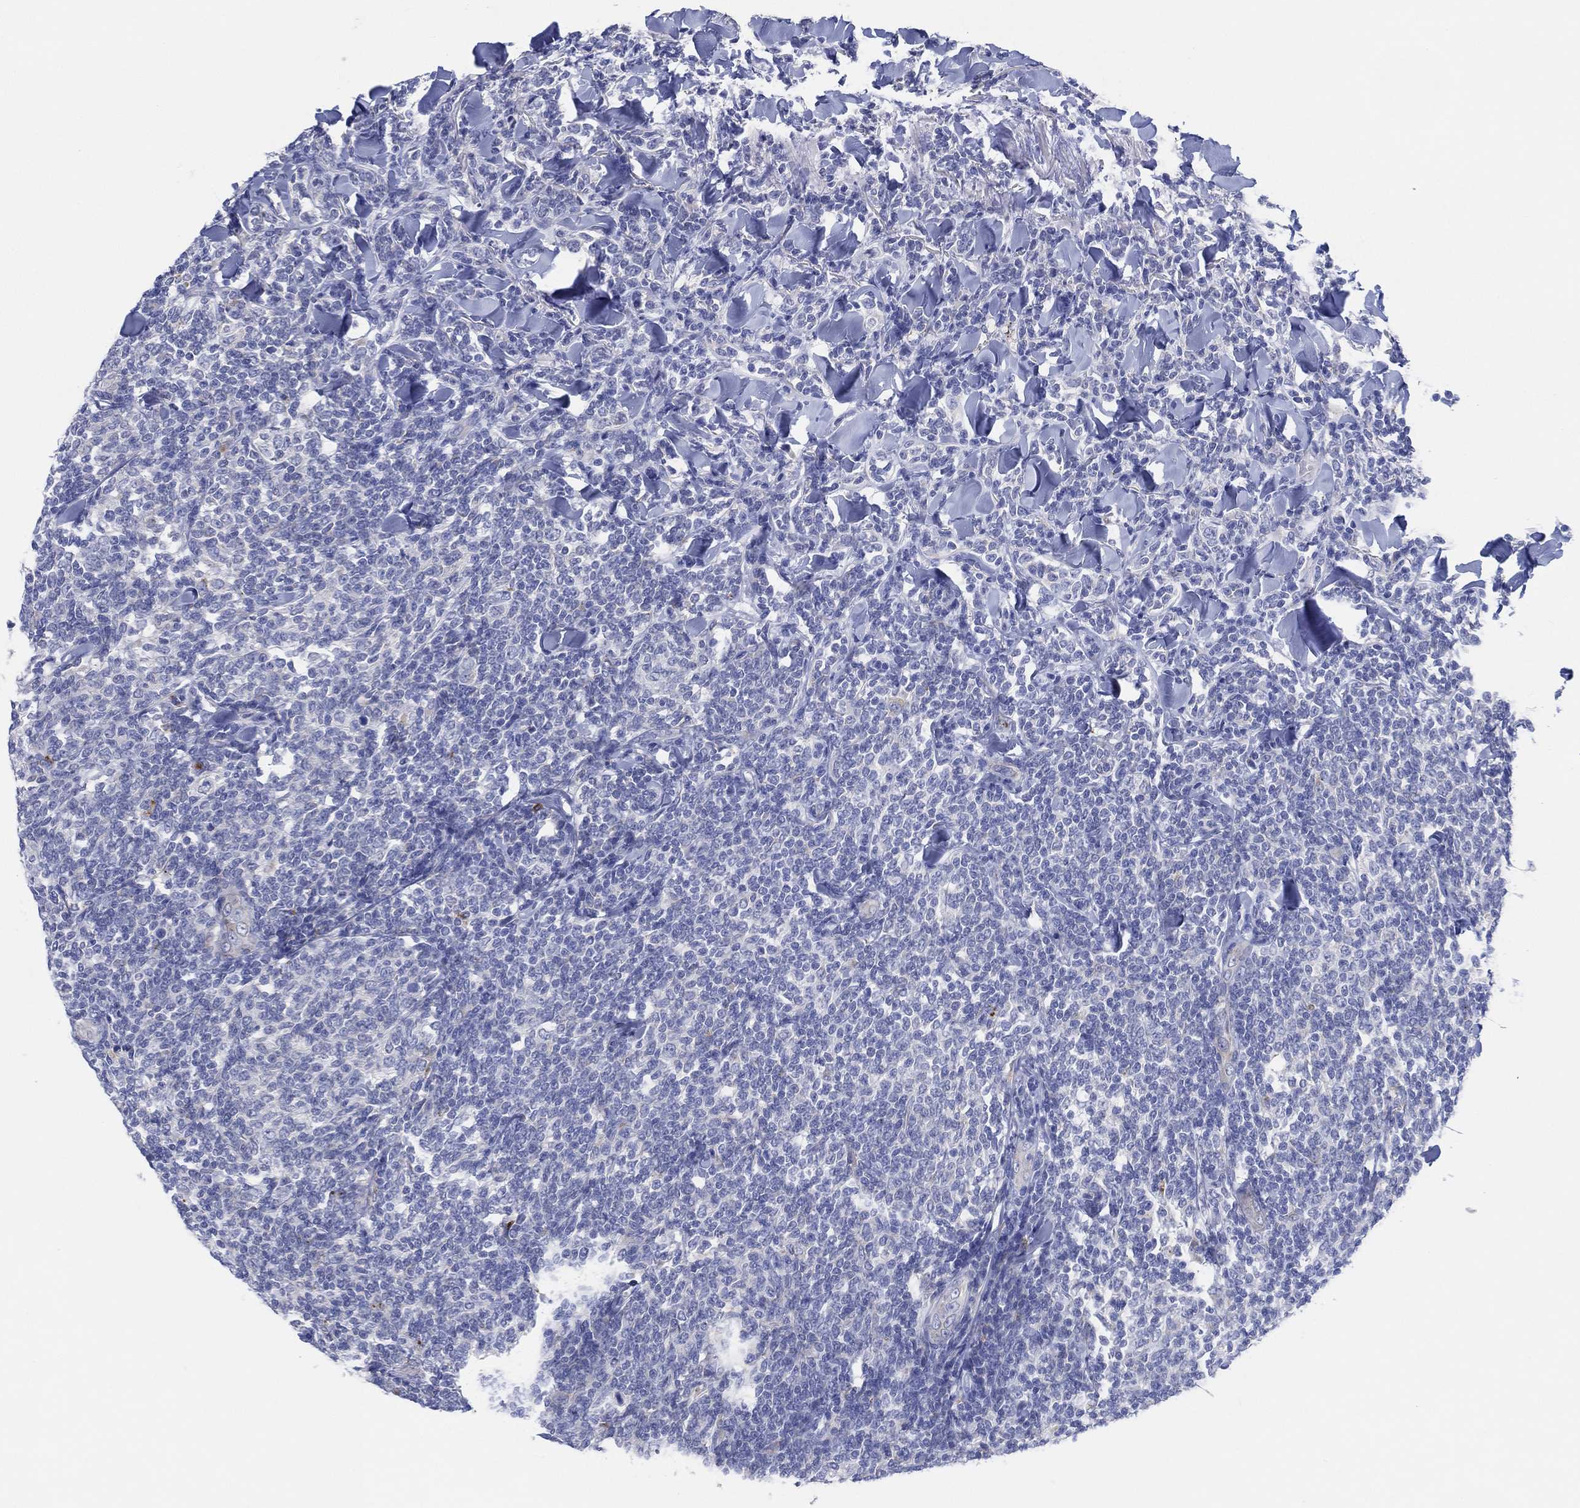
{"staining": {"intensity": "negative", "quantity": "none", "location": "none"}, "tissue": "lymphoma", "cell_type": "Tumor cells", "image_type": "cancer", "snomed": [{"axis": "morphology", "description": "Malignant lymphoma, non-Hodgkin's type, Low grade"}, {"axis": "topography", "description": "Lymph node"}], "caption": "Immunohistochemical staining of low-grade malignant lymphoma, non-Hodgkin's type shows no significant expression in tumor cells.", "gene": "GALNS", "patient": {"sex": "female", "age": 56}}